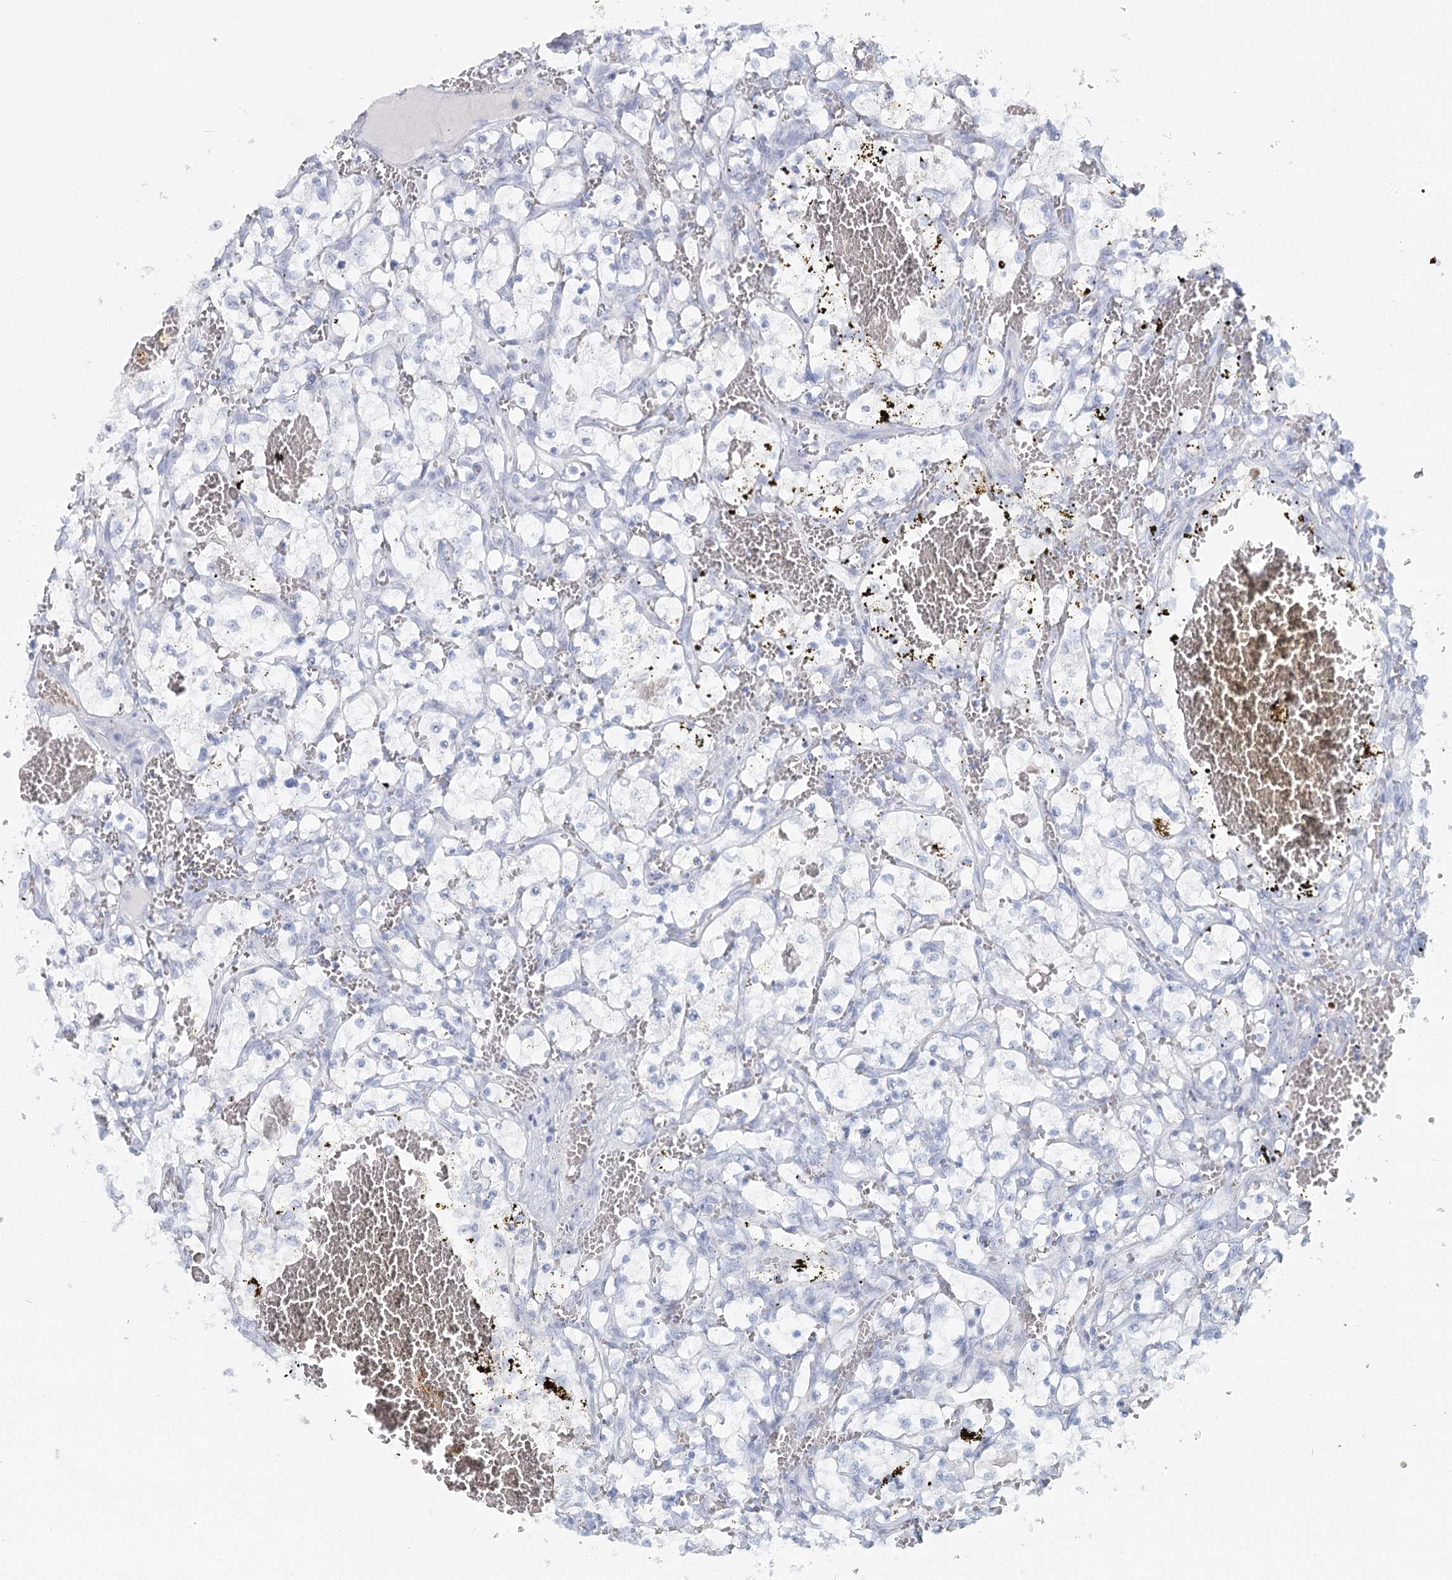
{"staining": {"intensity": "negative", "quantity": "none", "location": "none"}, "tissue": "renal cancer", "cell_type": "Tumor cells", "image_type": "cancer", "snomed": [{"axis": "morphology", "description": "Adenocarcinoma, NOS"}, {"axis": "topography", "description": "Kidney"}], "caption": "Renal adenocarcinoma was stained to show a protein in brown. There is no significant positivity in tumor cells.", "gene": "IFIT5", "patient": {"sex": "female", "age": 69}}